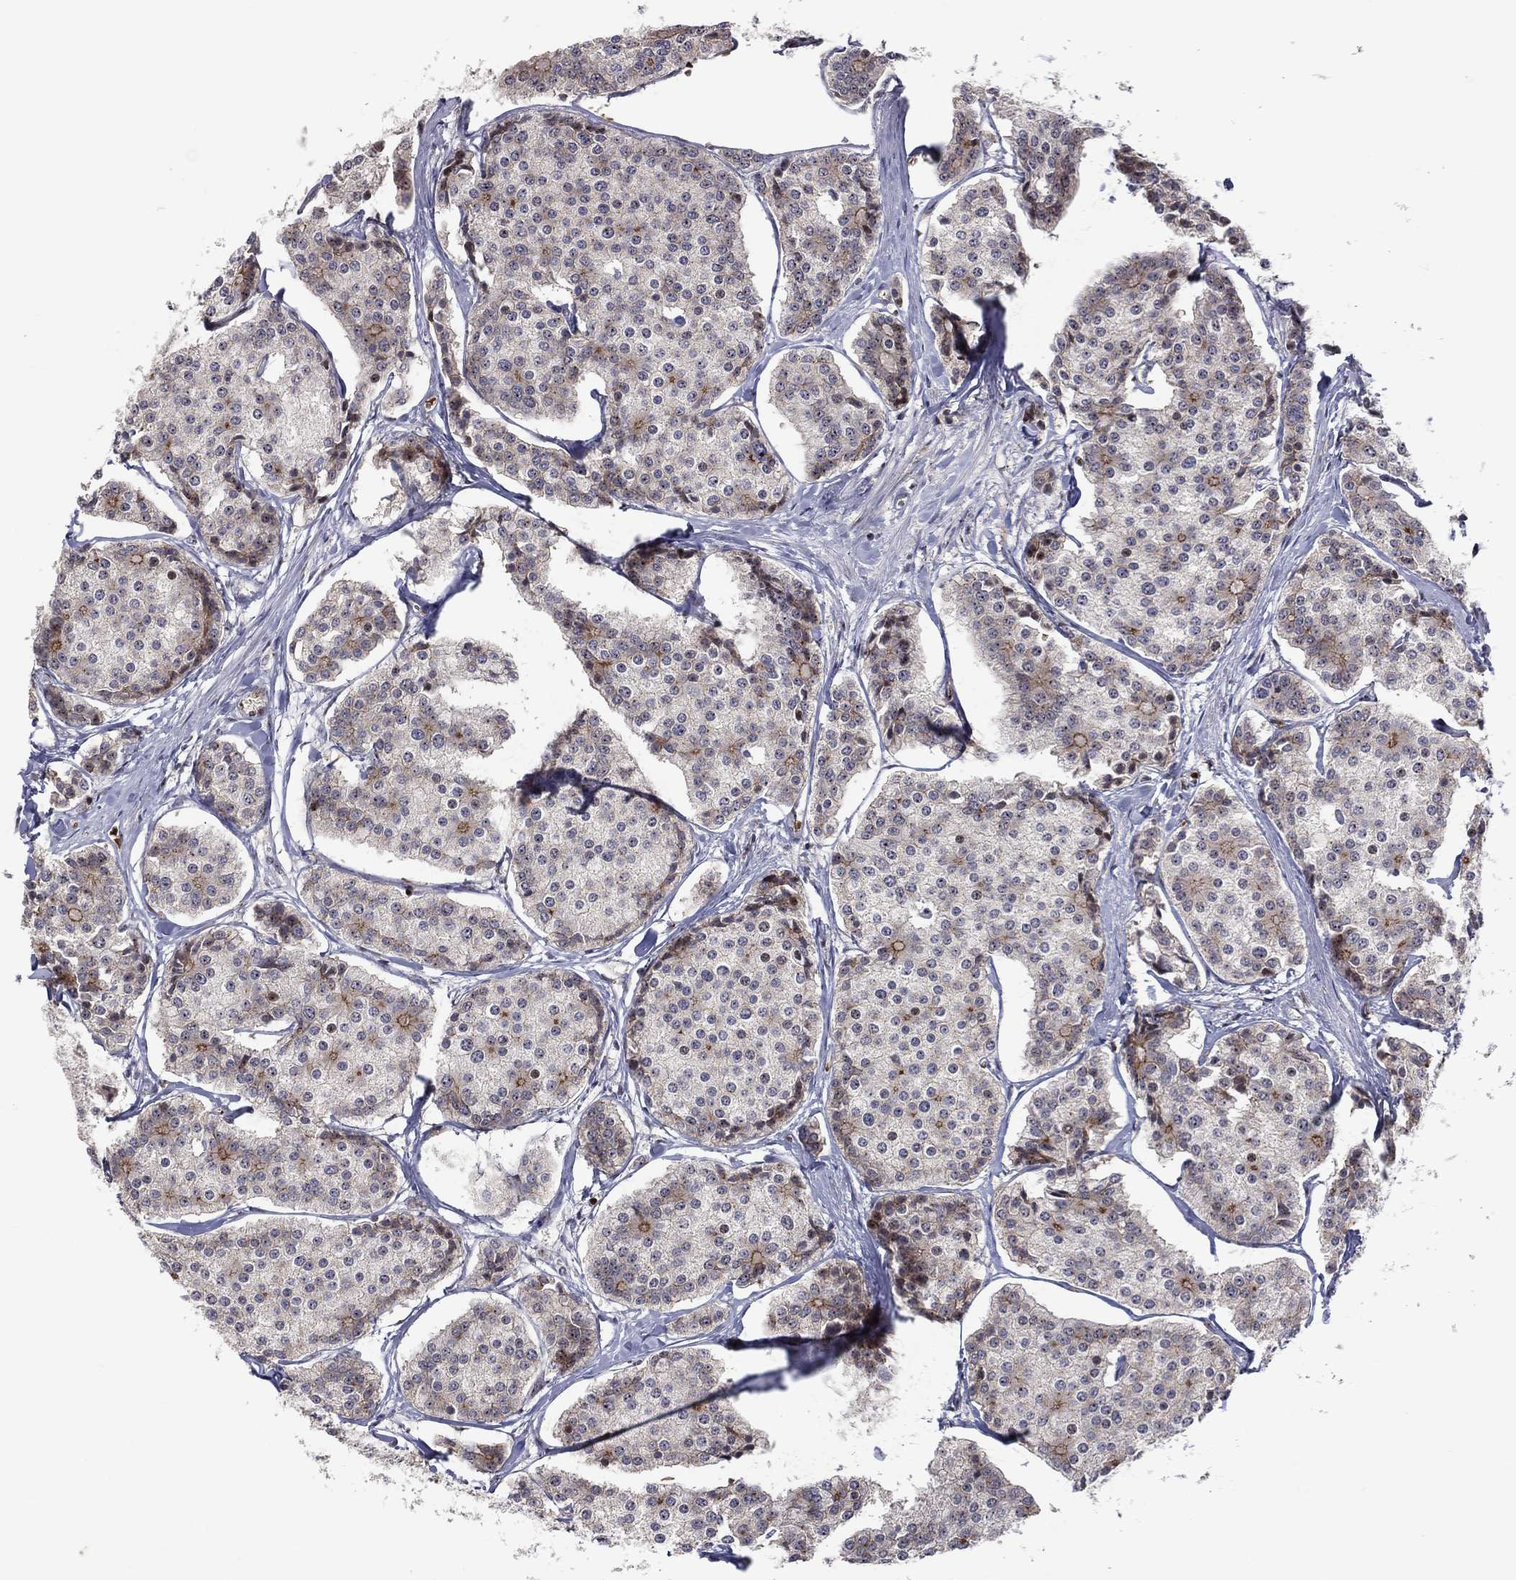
{"staining": {"intensity": "moderate", "quantity": "25%-75%", "location": "cytoplasmic/membranous"}, "tissue": "carcinoid", "cell_type": "Tumor cells", "image_type": "cancer", "snomed": [{"axis": "morphology", "description": "Carcinoid, malignant, NOS"}, {"axis": "topography", "description": "Small intestine"}], "caption": "Human carcinoid stained with a brown dye exhibits moderate cytoplasmic/membranous positive staining in approximately 25%-75% of tumor cells.", "gene": "VHL", "patient": {"sex": "female", "age": 65}}